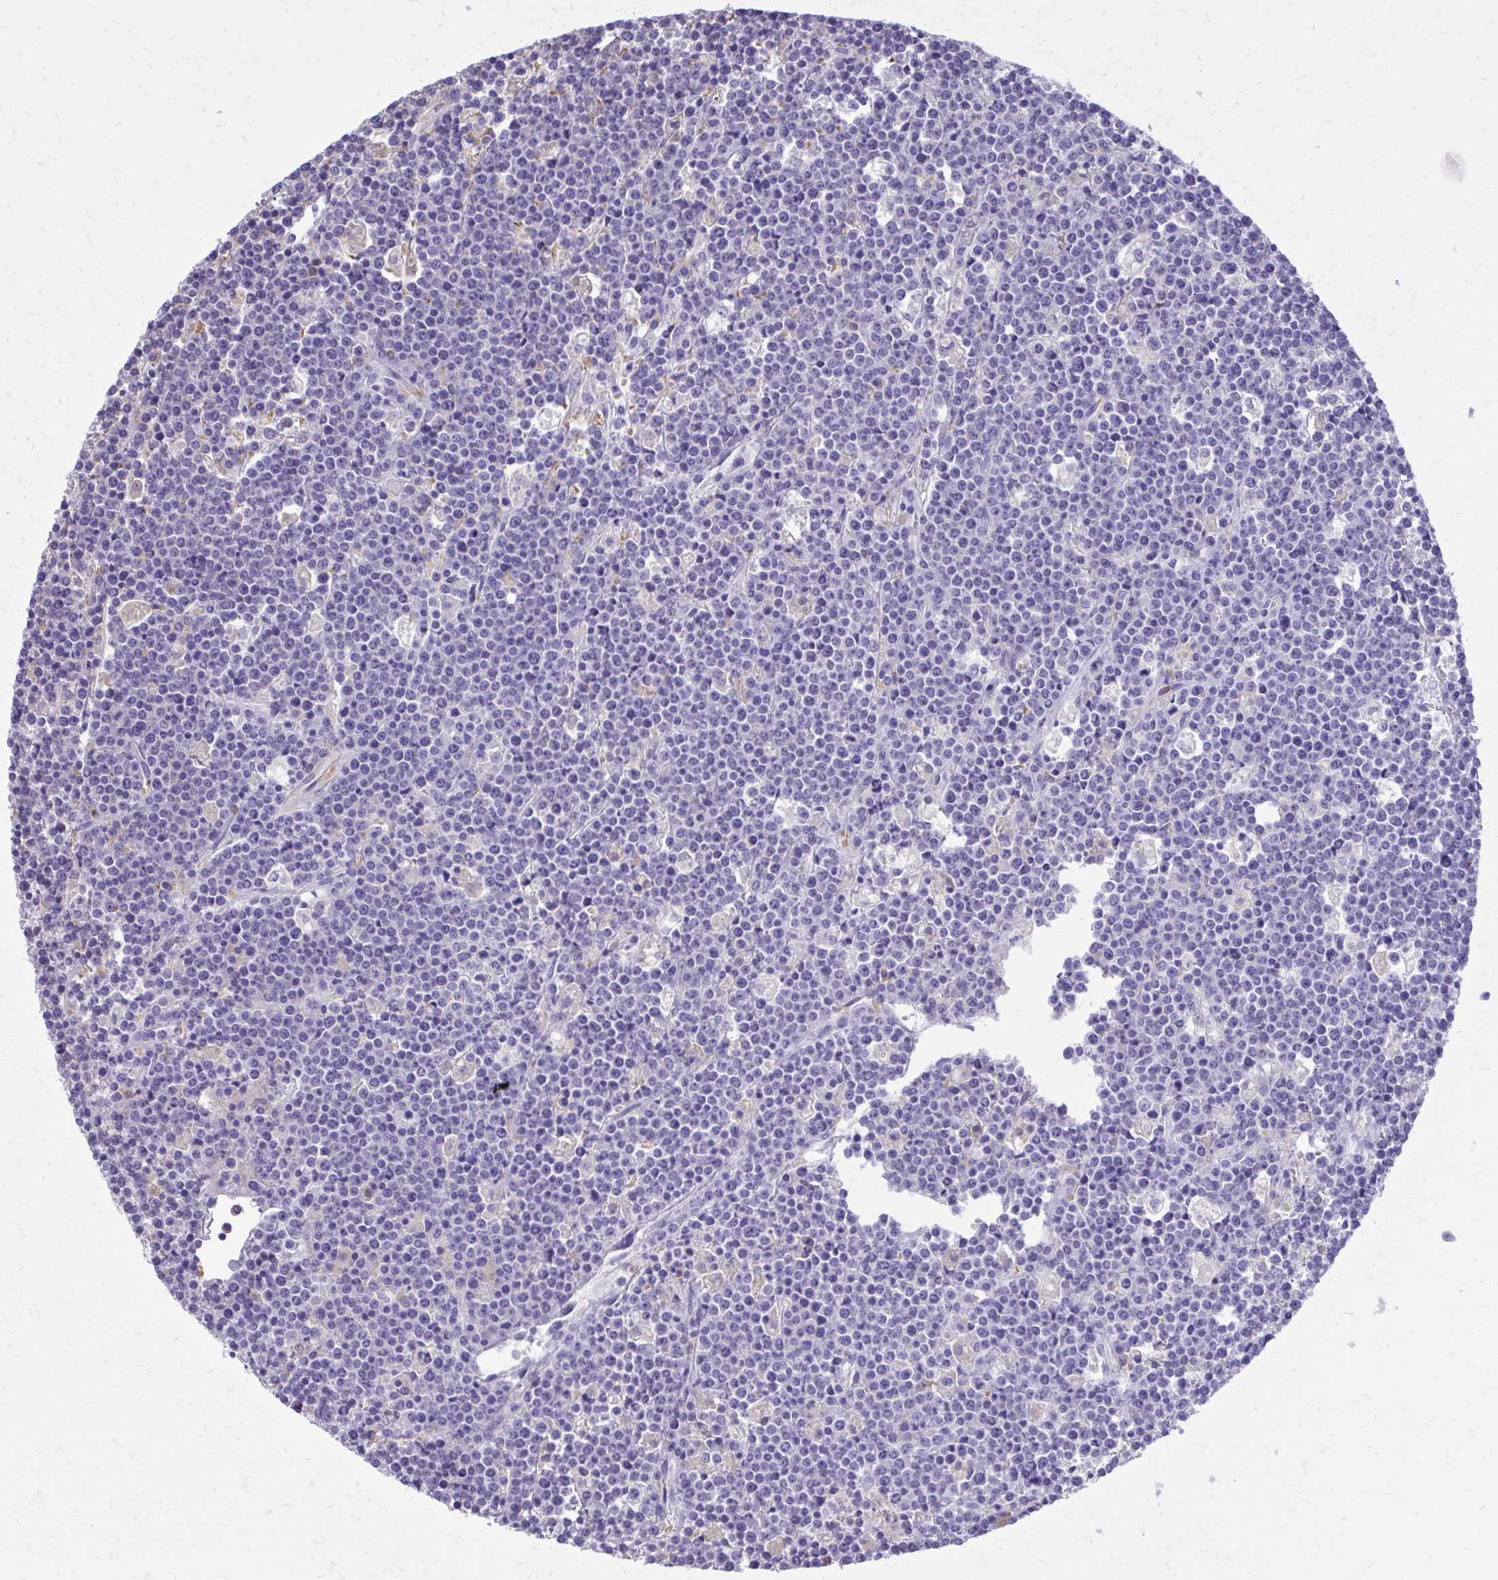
{"staining": {"intensity": "negative", "quantity": "none", "location": "none"}, "tissue": "lymphoma", "cell_type": "Tumor cells", "image_type": "cancer", "snomed": [{"axis": "morphology", "description": "Malignant lymphoma, non-Hodgkin's type, High grade"}, {"axis": "topography", "description": "Ovary"}], "caption": "Immunohistochemistry of lymphoma displays no staining in tumor cells.", "gene": "CAT", "patient": {"sex": "female", "age": 56}}